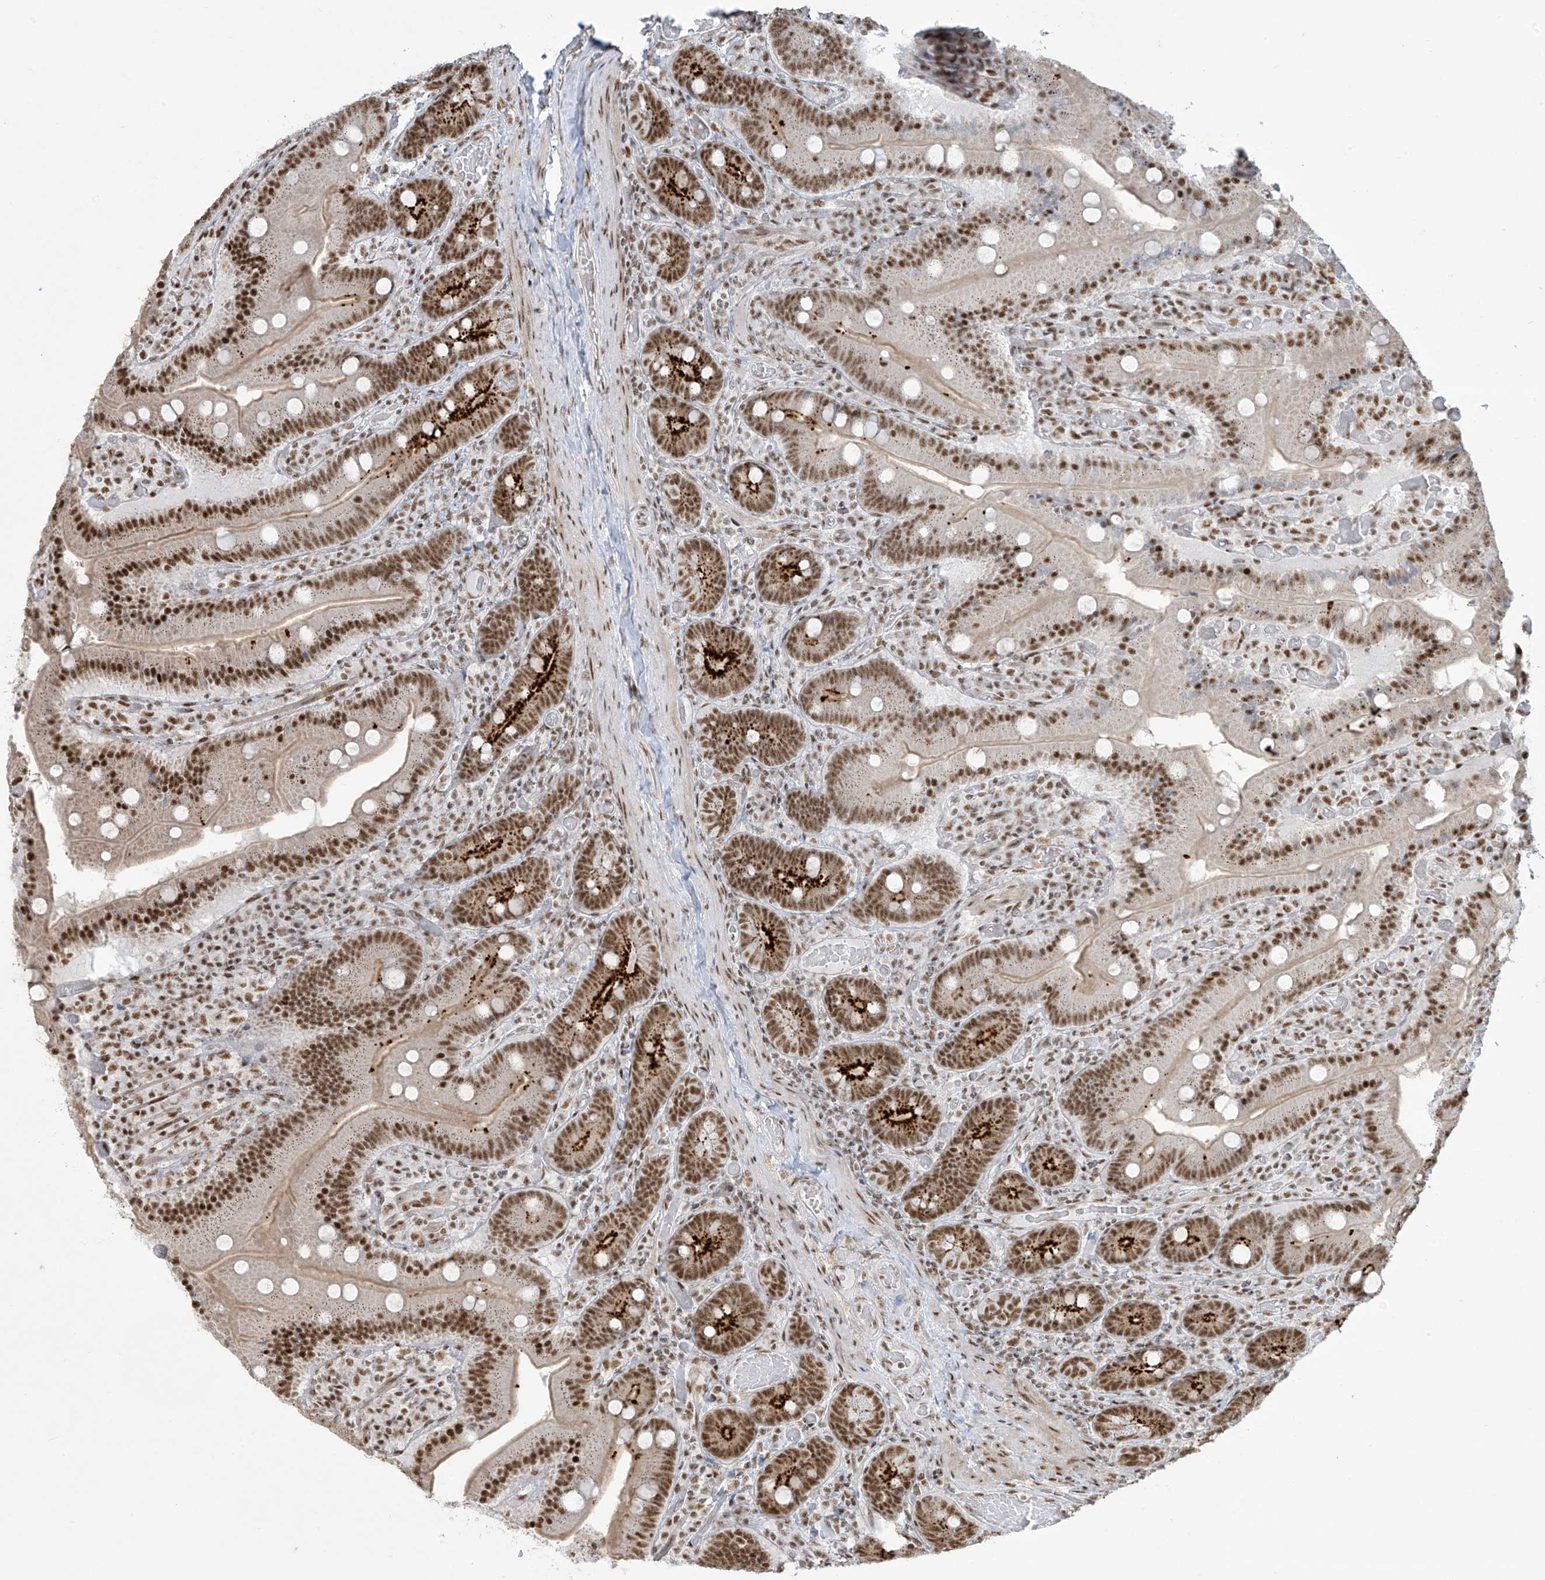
{"staining": {"intensity": "moderate", "quantity": ">75%", "location": "cytoplasmic/membranous,nuclear"}, "tissue": "duodenum", "cell_type": "Glandular cells", "image_type": "normal", "snomed": [{"axis": "morphology", "description": "Normal tissue, NOS"}, {"axis": "topography", "description": "Duodenum"}], "caption": "Glandular cells display medium levels of moderate cytoplasmic/membranous,nuclear expression in about >75% of cells in benign duodenum.", "gene": "MS4A6A", "patient": {"sex": "female", "age": 62}}